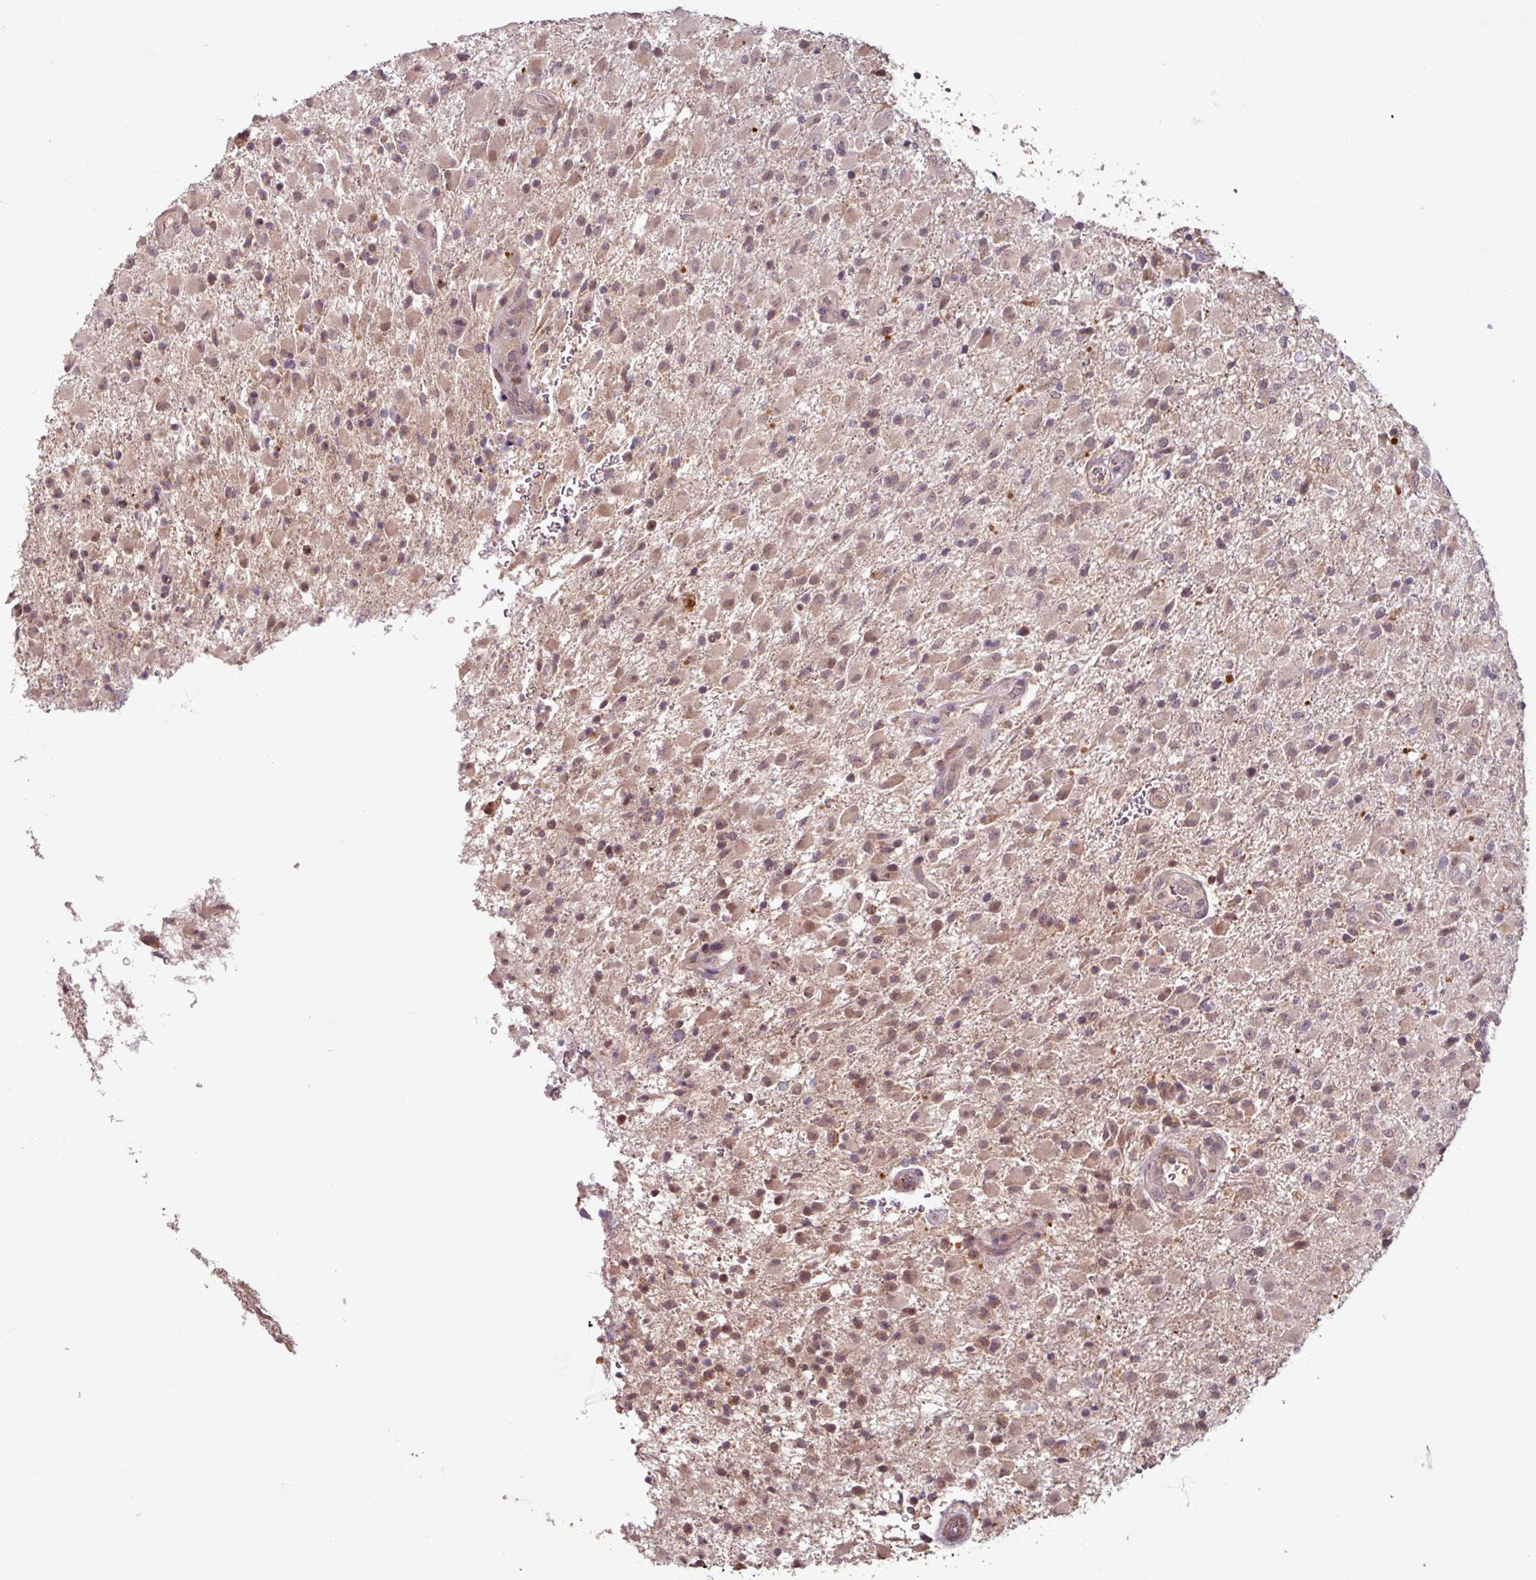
{"staining": {"intensity": "weak", "quantity": "25%-75%", "location": "cytoplasmic/membranous,nuclear"}, "tissue": "glioma", "cell_type": "Tumor cells", "image_type": "cancer", "snomed": [{"axis": "morphology", "description": "Glioma, malignant, Low grade"}, {"axis": "topography", "description": "Brain"}], "caption": "Weak cytoplasmic/membranous and nuclear staining is seen in about 25%-75% of tumor cells in glioma.", "gene": "OR6B1", "patient": {"sex": "male", "age": 65}}